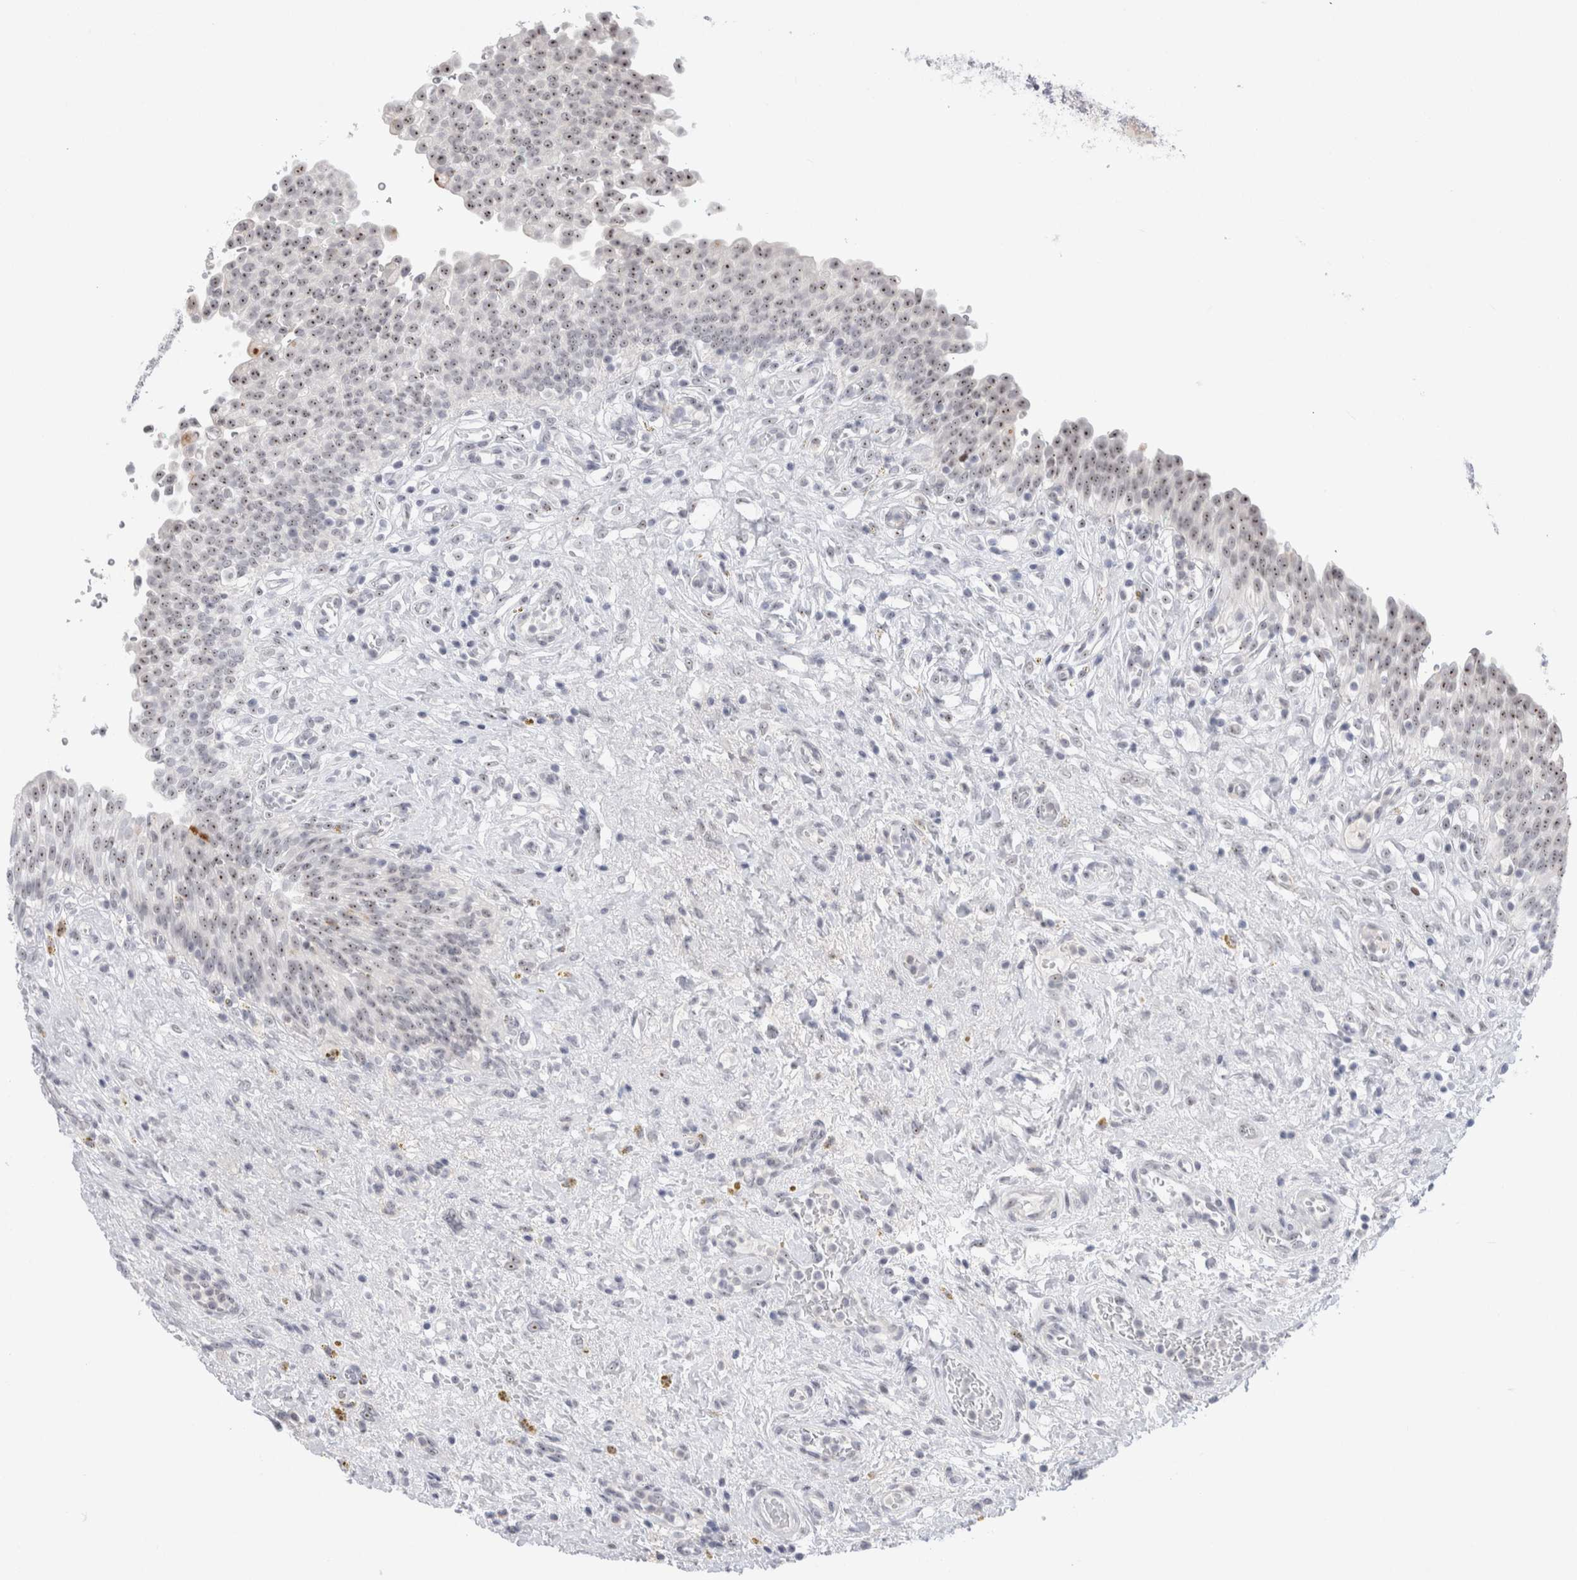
{"staining": {"intensity": "weak", "quantity": ">75%", "location": "nuclear"}, "tissue": "urinary bladder", "cell_type": "Urothelial cells", "image_type": "normal", "snomed": [{"axis": "morphology", "description": "Urothelial carcinoma, High grade"}, {"axis": "topography", "description": "Urinary bladder"}], "caption": "Unremarkable urinary bladder was stained to show a protein in brown. There is low levels of weak nuclear positivity in approximately >75% of urothelial cells. (DAB IHC with brightfield microscopy, high magnification).", "gene": "CERS5", "patient": {"sex": "male", "age": 46}}